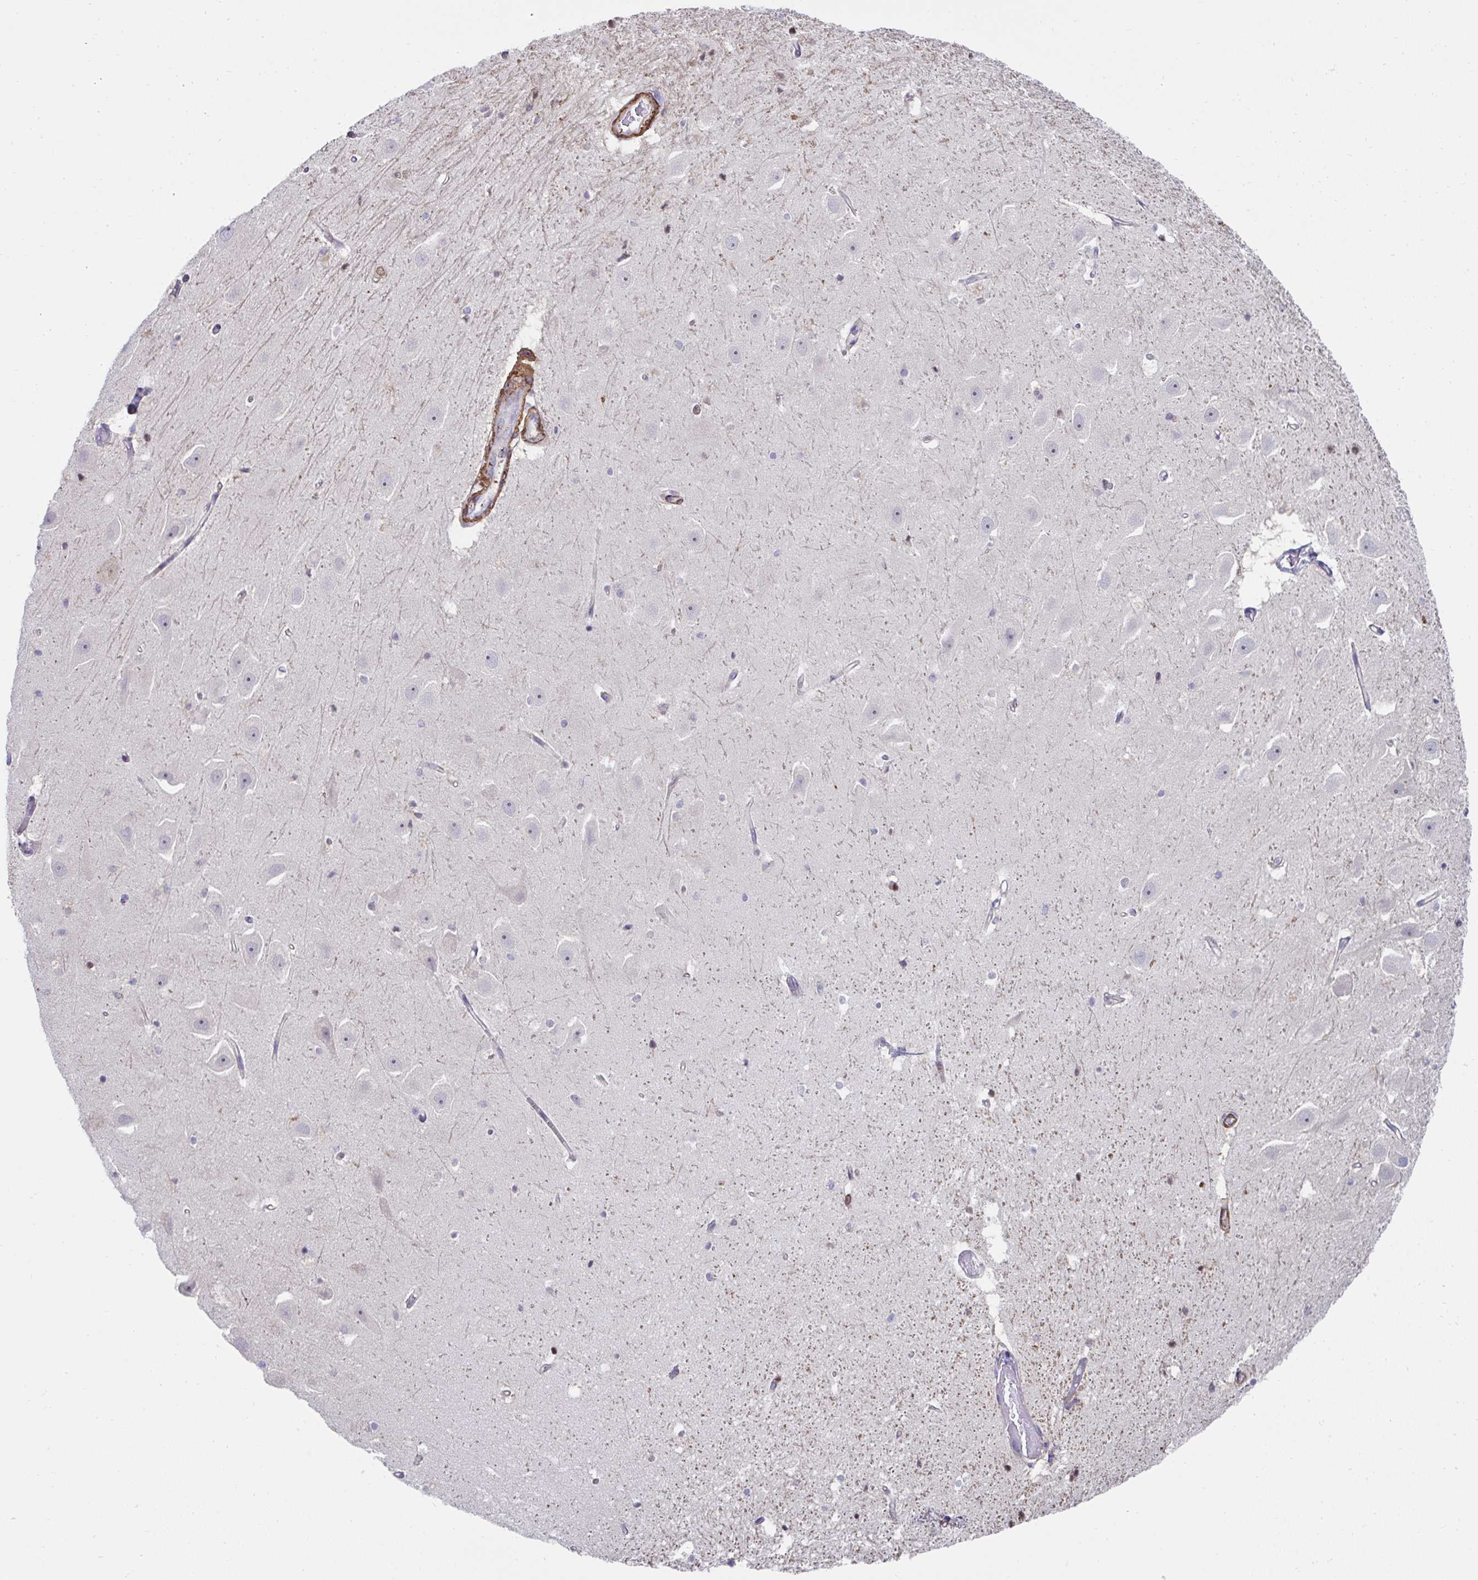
{"staining": {"intensity": "moderate", "quantity": "25%-75%", "location": "cytoplasmic/membranous"}, "tissue": "hippocampus", "cell_type": "Glial cells", "image_type": "normal", "snomed": [{"axis": "morphology", "description": "Normal tissue, NOS"}, {"axis": "topography", "description": "Hippocampus"}], "caption": "A high-resolution micrograph shows IHC staining of normal hippocampus, which shows moderate cytoplasmic/membranous expression in approximately 25%-75% of glial cells. Nuclei are stained in blue.", "gene": "FBXL13", "patient": {"sex": "male", "age": 63}}